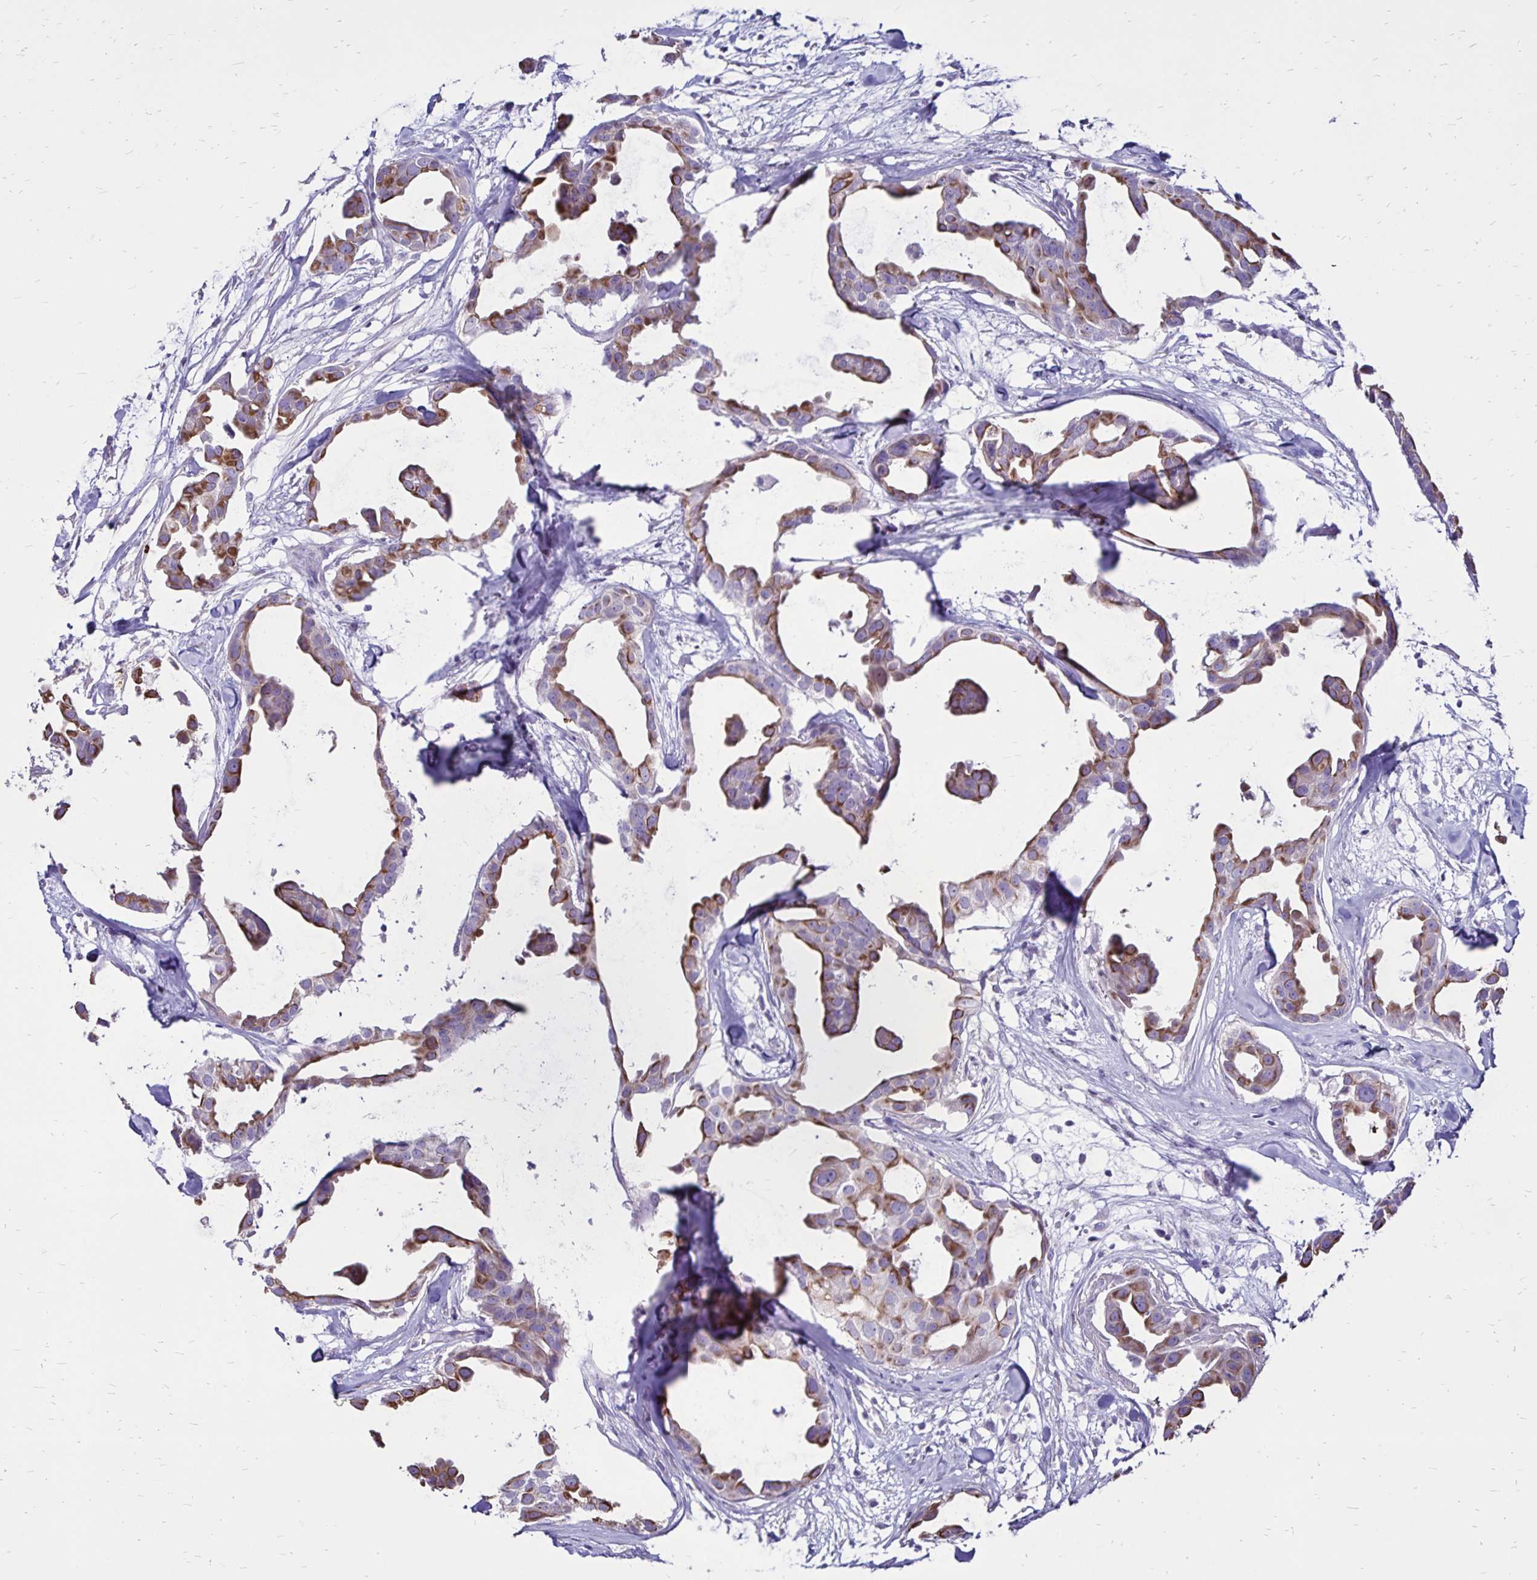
{"staining": {"intensity": "moderate", "quantity": ">75%", "location": "cytoplasmic/membranous"}, "tissue": "breast cancer", "cell_type": "Tumor cells", "image_type": "cancer", "snomed": [{"axis": "morphology", "description": "Duct carcinoma"}, {"axis": "topography", "description": "Breast"}], "caption": "A medium amount of moderate cytoplasmic/membranous positivity is appreciated in about >75% of tumor cells in infiltrating ductal carcinoma (breast) tissue.", "gene": "EVPL", "patient": {"sex": "female", "age": 38}}